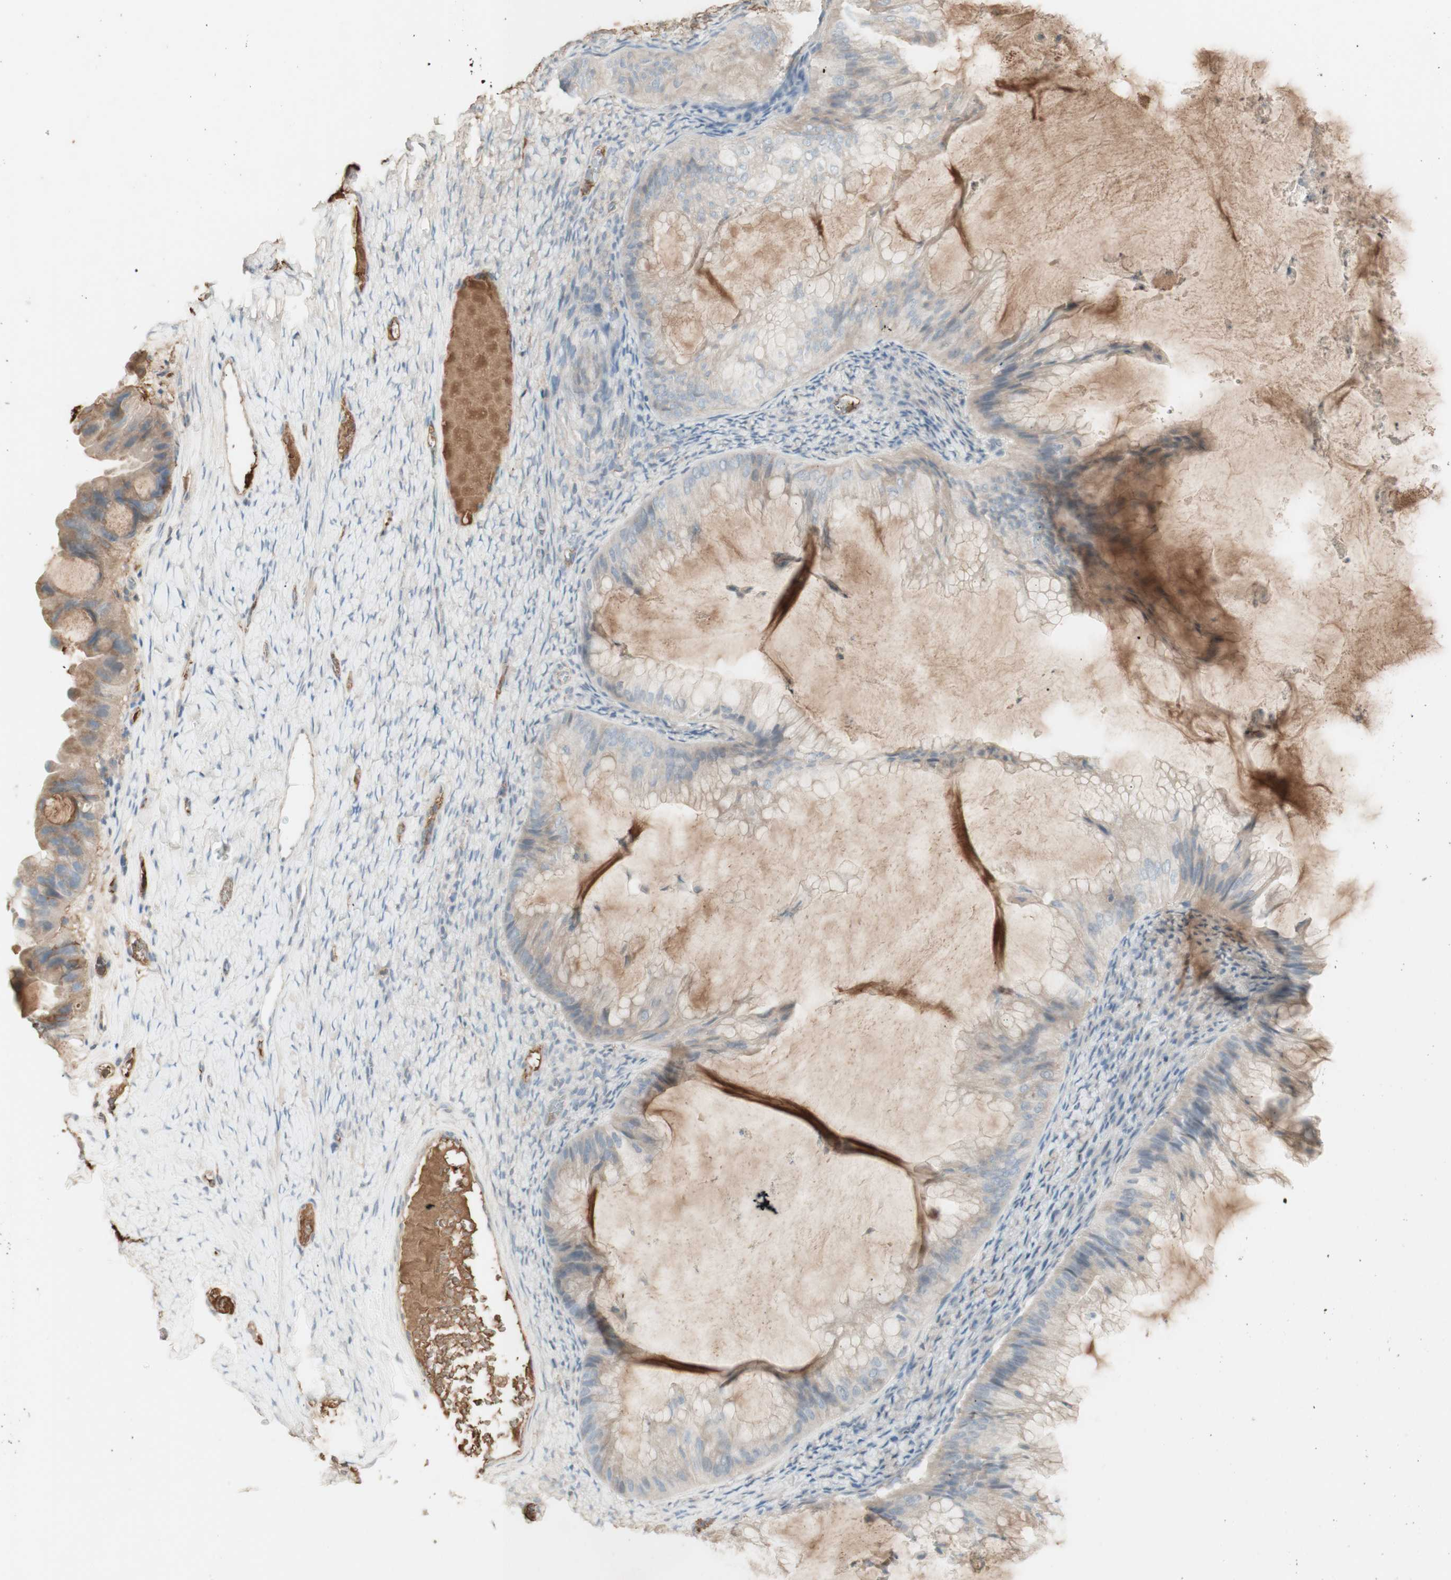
{"staining": {"intensity": "weak", "quantity": "<25%", "location": "cytoplasmic/membranous"}, "tissue": "ovarian cancer", "cell_type": "Tumor cells", "image_type": "cancer", "snomed": [{"axis": "morphology", "description": "Cystadenocarcinoma, mucinous, NOS"}, {"axis": "topography", "description": "Ovary"}], "caption": "DAB immunohistochemical staining of mucinous cystadenocarcinoma (ovarian) exhibits no significant expression in tumor cells. (DAB (3,3'-diaminobenzidine) immunohistochemistry, high magnification).", "gene": "IFNG", "patient": {"sex": "female", "age": 61}}